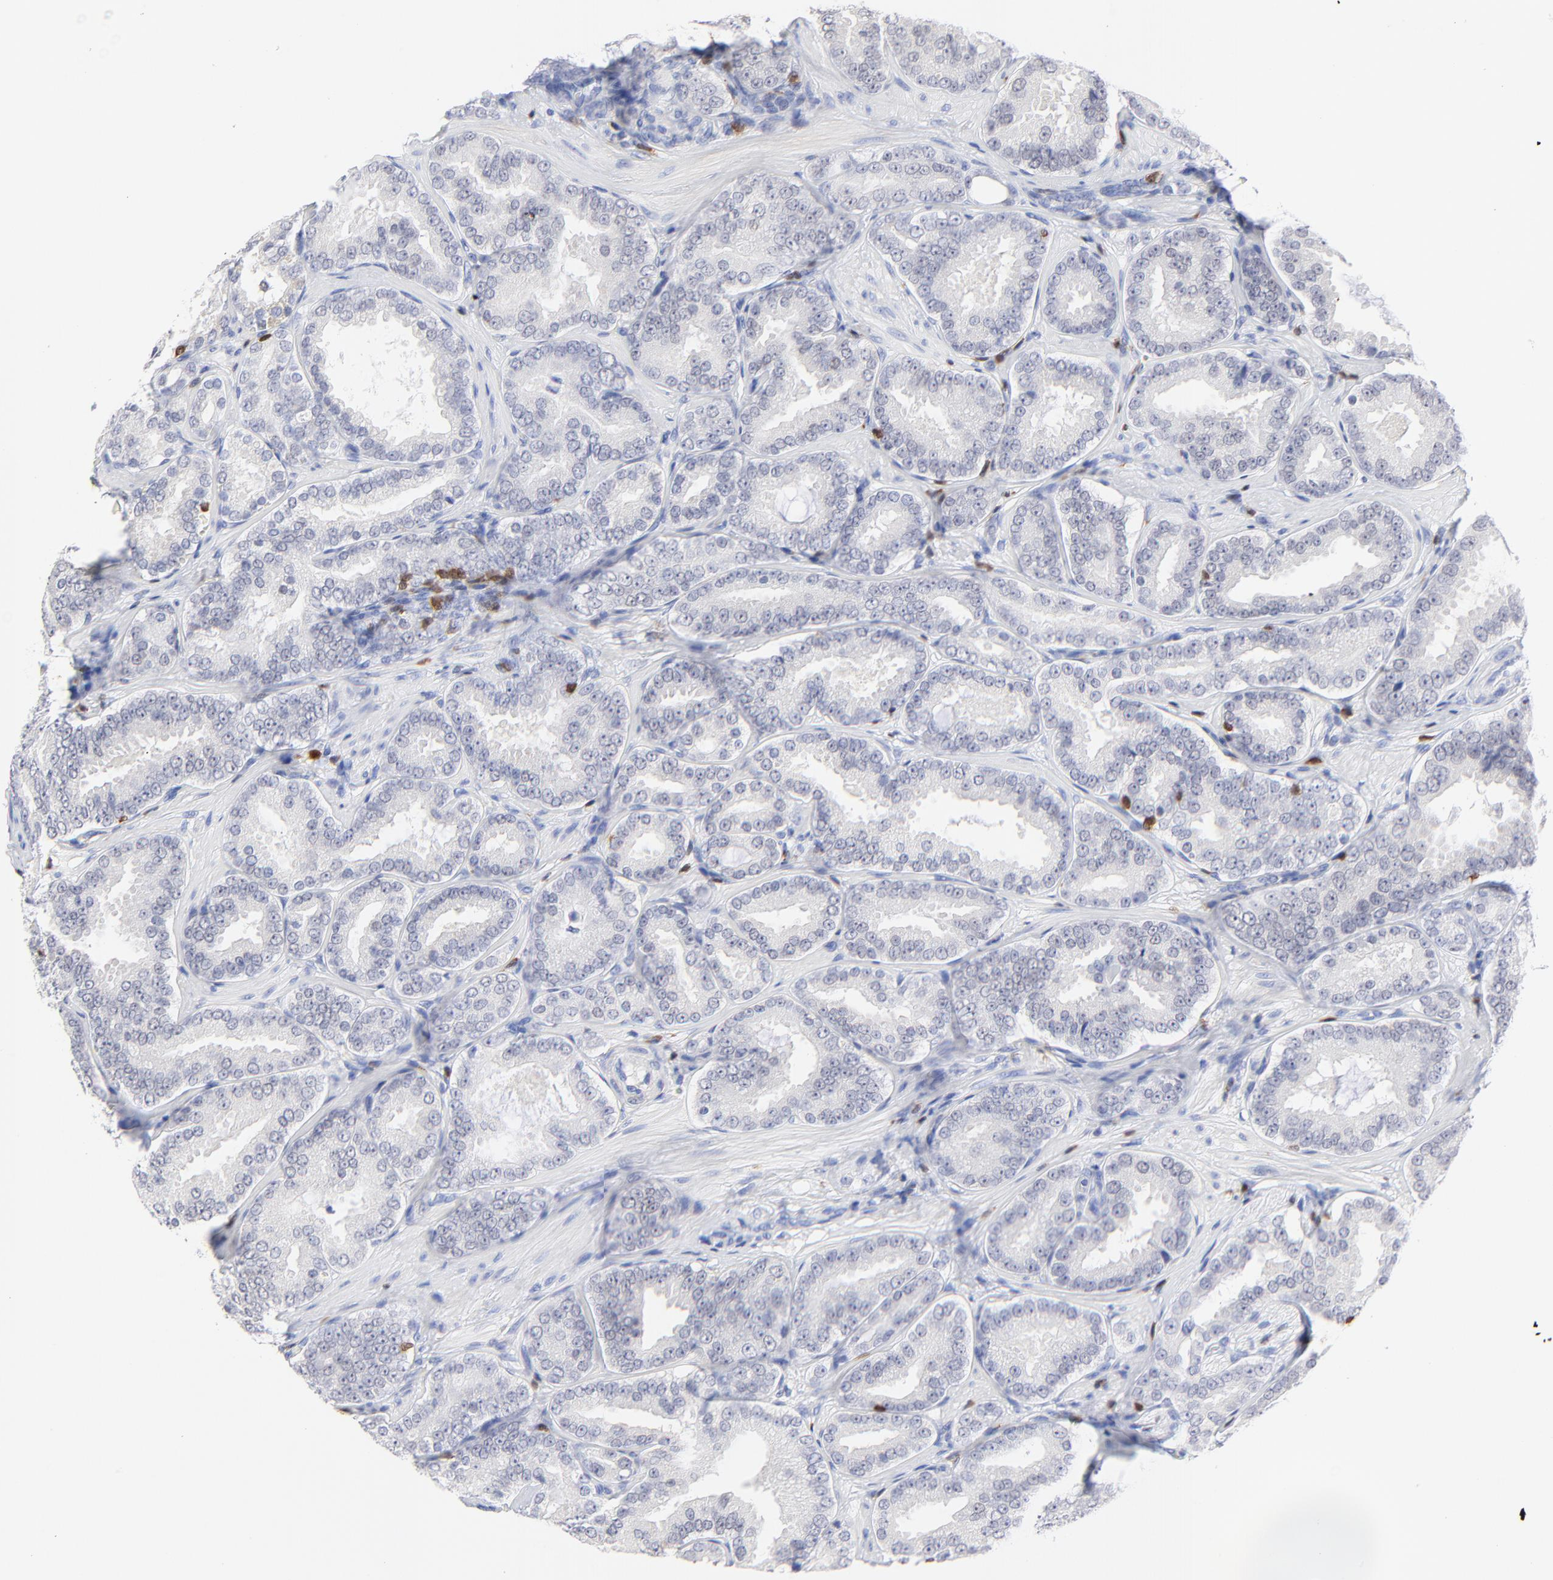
{"staining": {"intensity": "negative", "quantity": "none", "location": "none"}, "tissue": "prostate cancer", "cell_type": "Tumor cells", "image_type": "cancer", "snomed": [{"axis": "morphology", "description": "Adenocarcinoma, Low grade"}, {"axis": "topography", "description": "Prostate"}], "caption": "An image of human prostate low-grade adenocarcinoma is negative for staining in tumor cells.", "gene": "ZAP70", "patient": {"sex": "male", "age": 59}}